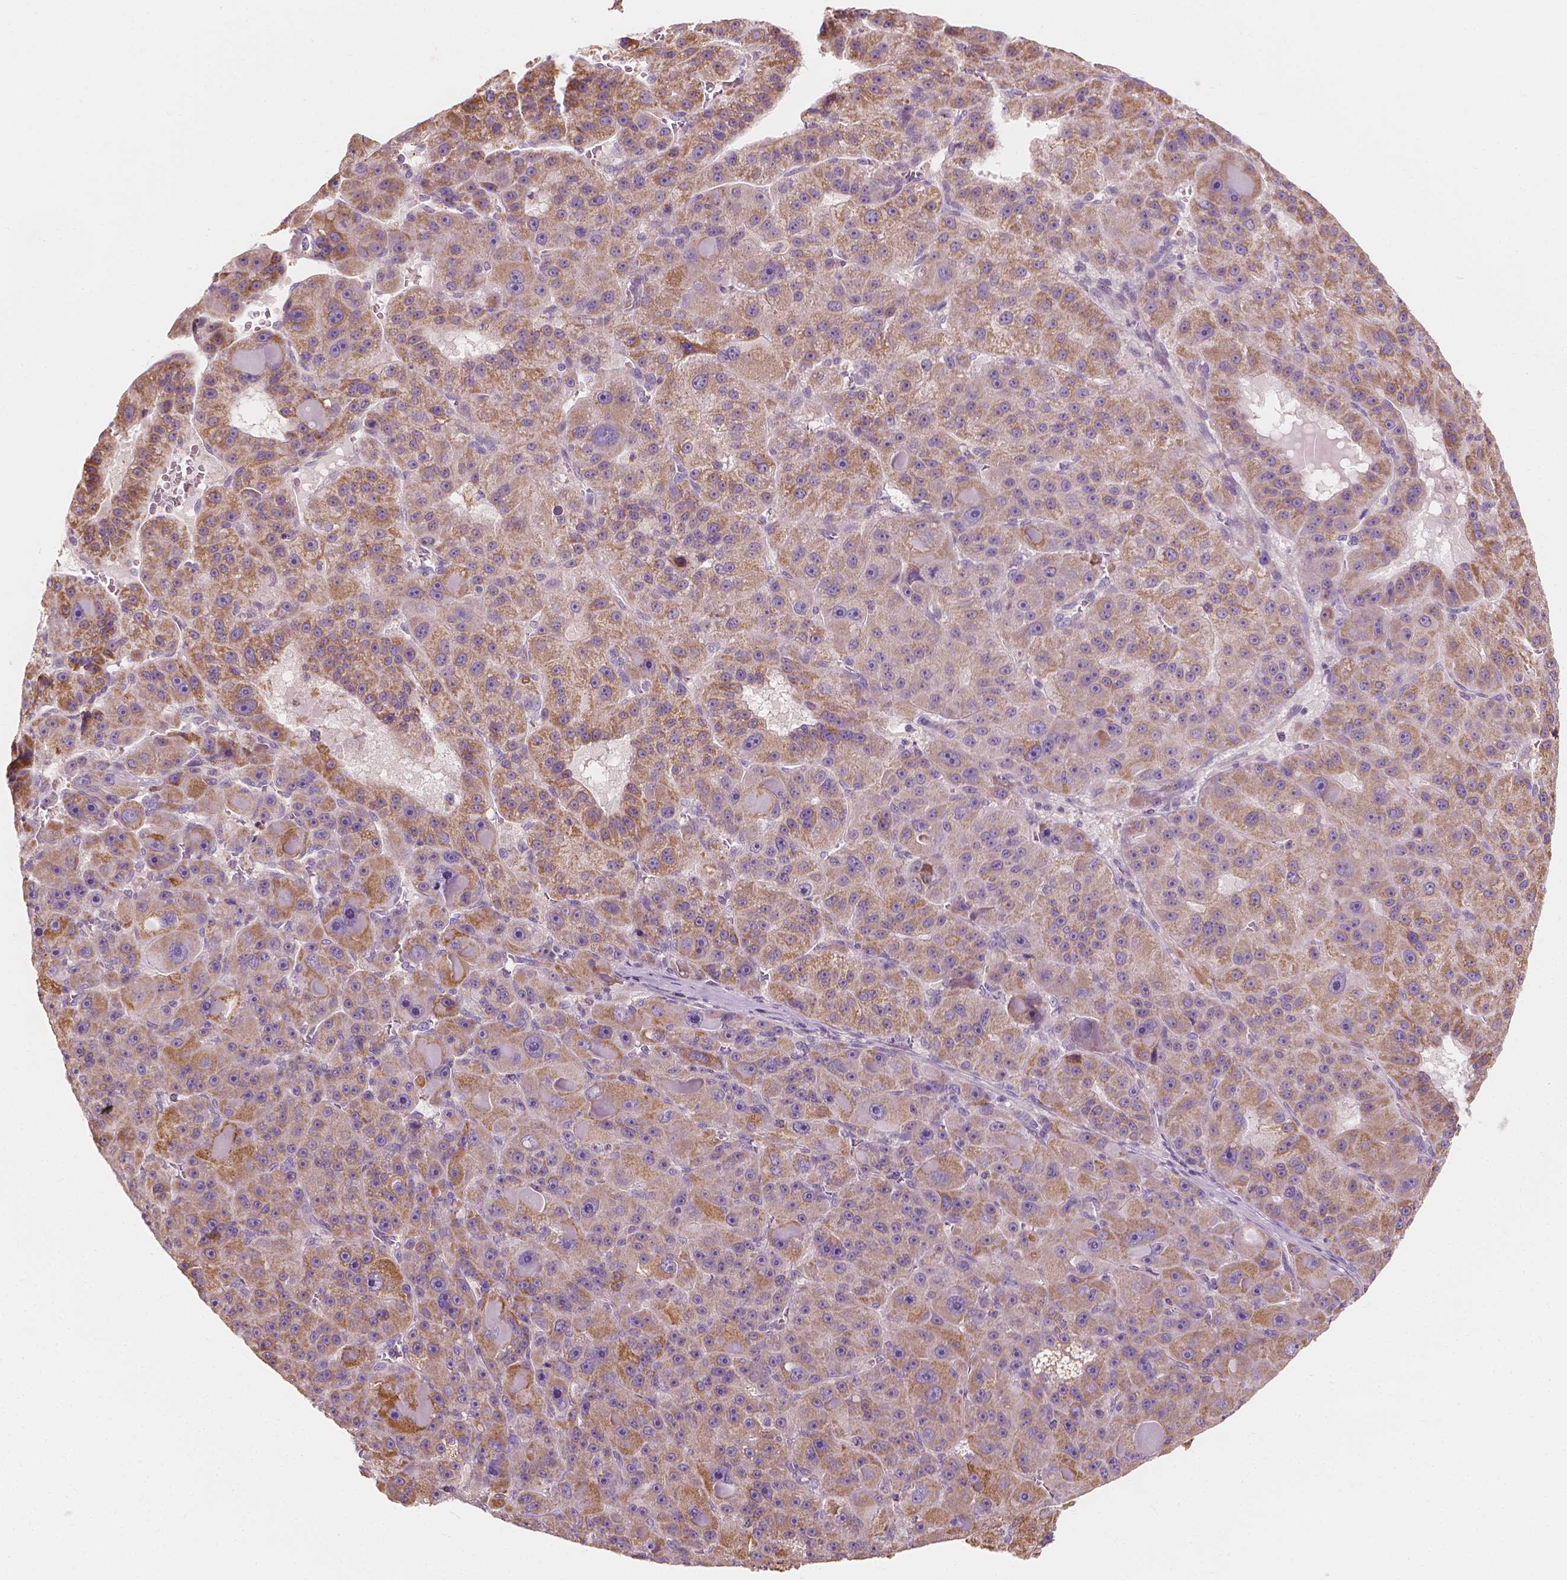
{"staining": {"intensity": "moderate", "quantity": ">75%", "location": "cytoplasmic/membranous"}, "tissue": "liver cancer", "cell_type": "Tumor cells", "image_type": "cancer", "snomed": [{"axis": "morphology", "description": "Carcinoma, Hepatocellular, NOS"}, {"axis": "topography", "description": "Liver"}], "caption": "A medium amount of moderate cytoplasmic/membranous positivity is seen in about >75% of tumor cells in liver cancer (hepatocellular carcinoma) tissue. (Stains: DAB in brown, nuclei in blue, Microscopy: brightfield microscopy at high magnification).", "gene": "SHPK", "patient": {"sex": "male", "age": 76}}